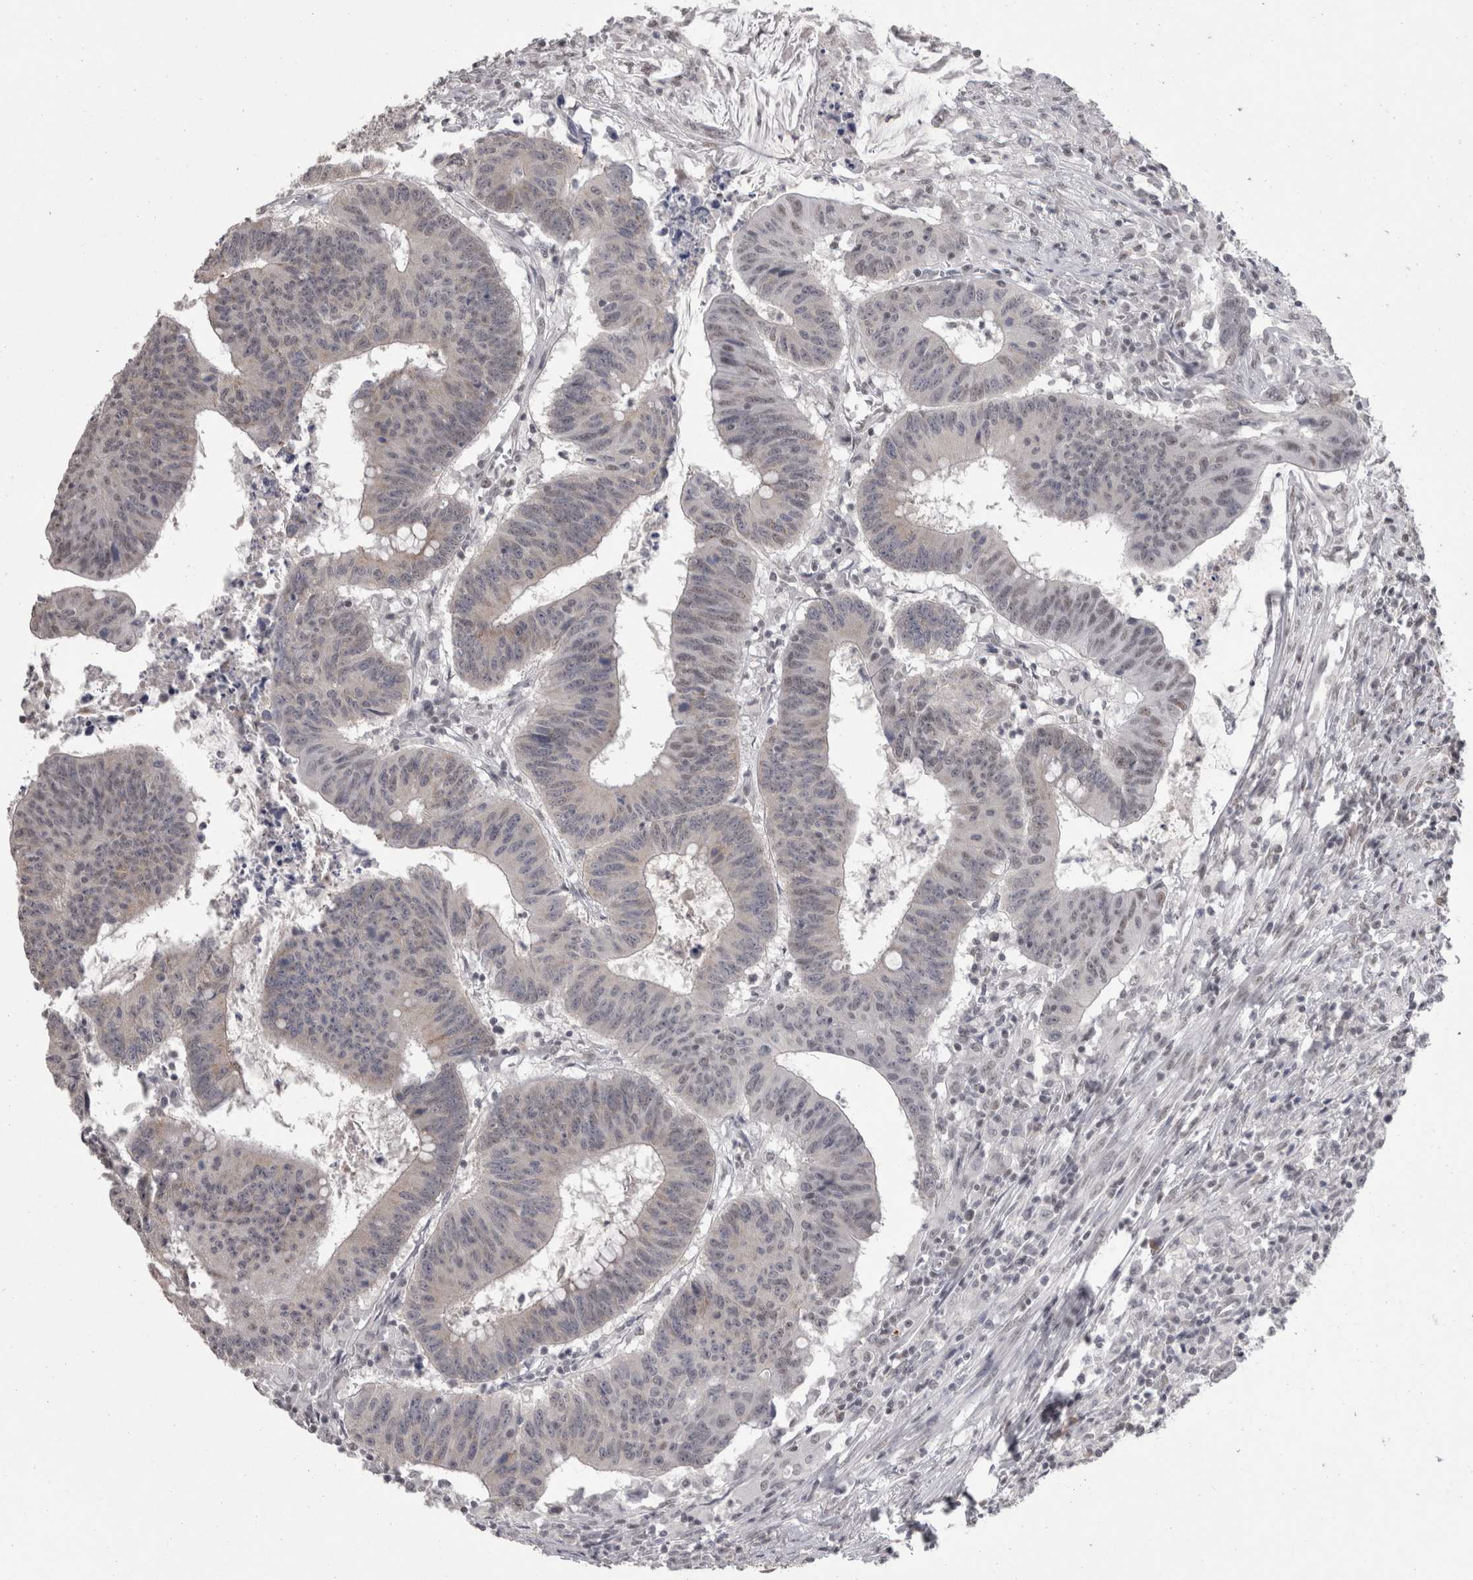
{"staining": {"intensity": "weak", "quantity": "25%-75%", "location": "cytoplasmic/membranous"}, "tissue": "colorectal cancer", "cell_type": "Tumor cells", "image_type": "cancer", "snomed": [{"axis": "morphology", "description": "Adenocarcinoma, NOS"}, {"axis": "topography", "description": "Colon"}], "caption": "This photomicrograph demonstrates immunohistochemistry staining of adenocarcinoma (colorectal), with low weak cytoplasmic/membranous expression in approximately 25%-75% of tumor cells.", "gene": "DDX17", "patient": {"sex": "male", "age": 45}}